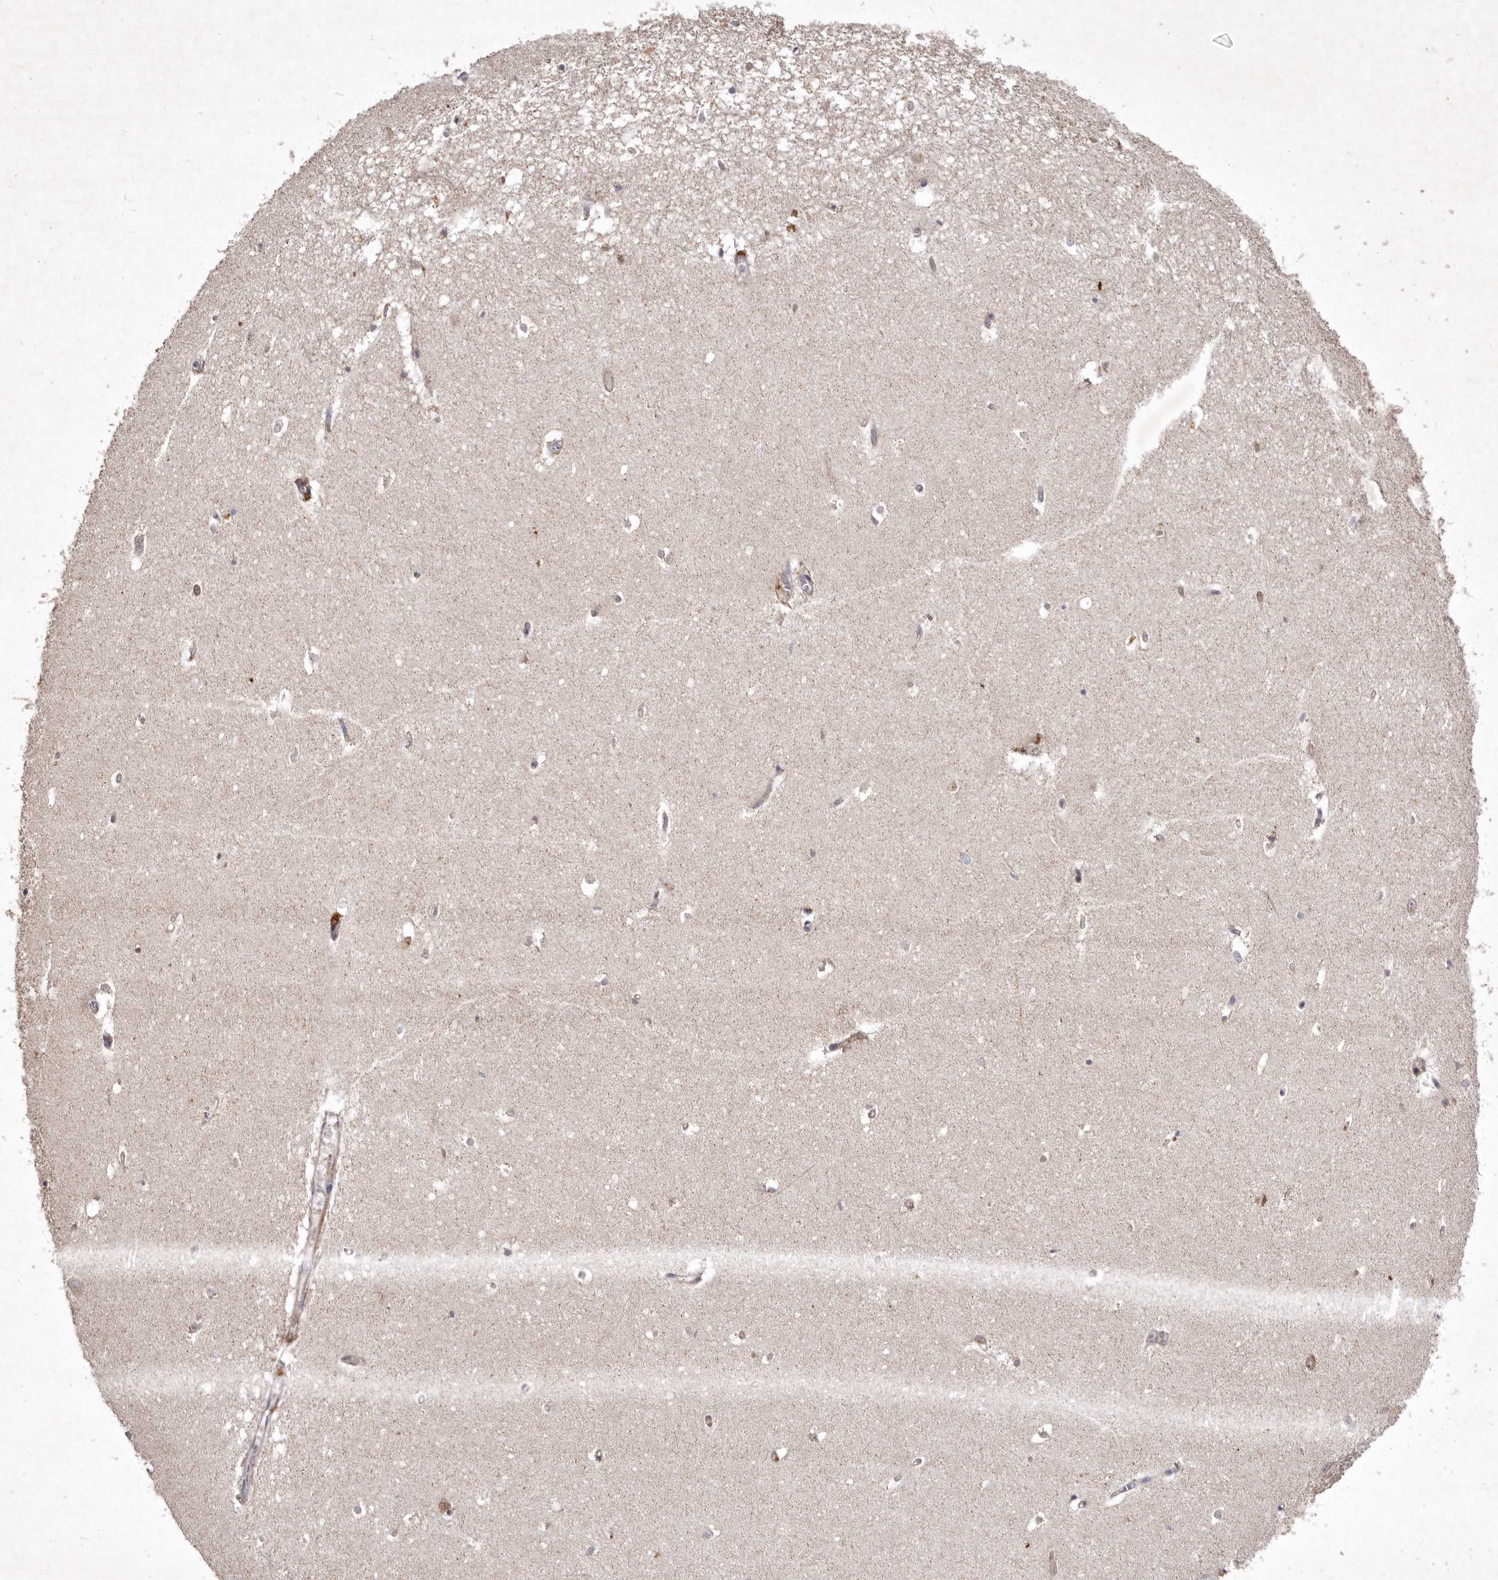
{"staining": {"intensity": "weak", "quantity": "<25%", "location": "cytoplasmic/membranous"}, "tissue": "hippocampus", "cell_type": "Glial cells", "image_type": "normal", "snomed": [{"axis": "morphology", "description": "Normal tissue, NOS"}, {"axis": "topography", "description": "Hippocampus"}], "caption": "This is a histopathology image of immunohistochemistry staining of unremarkable hippocampus, which shows no expression in glial cells.", "gene": "FLAD1", "patient": {"sex": "female", "age": 64}}